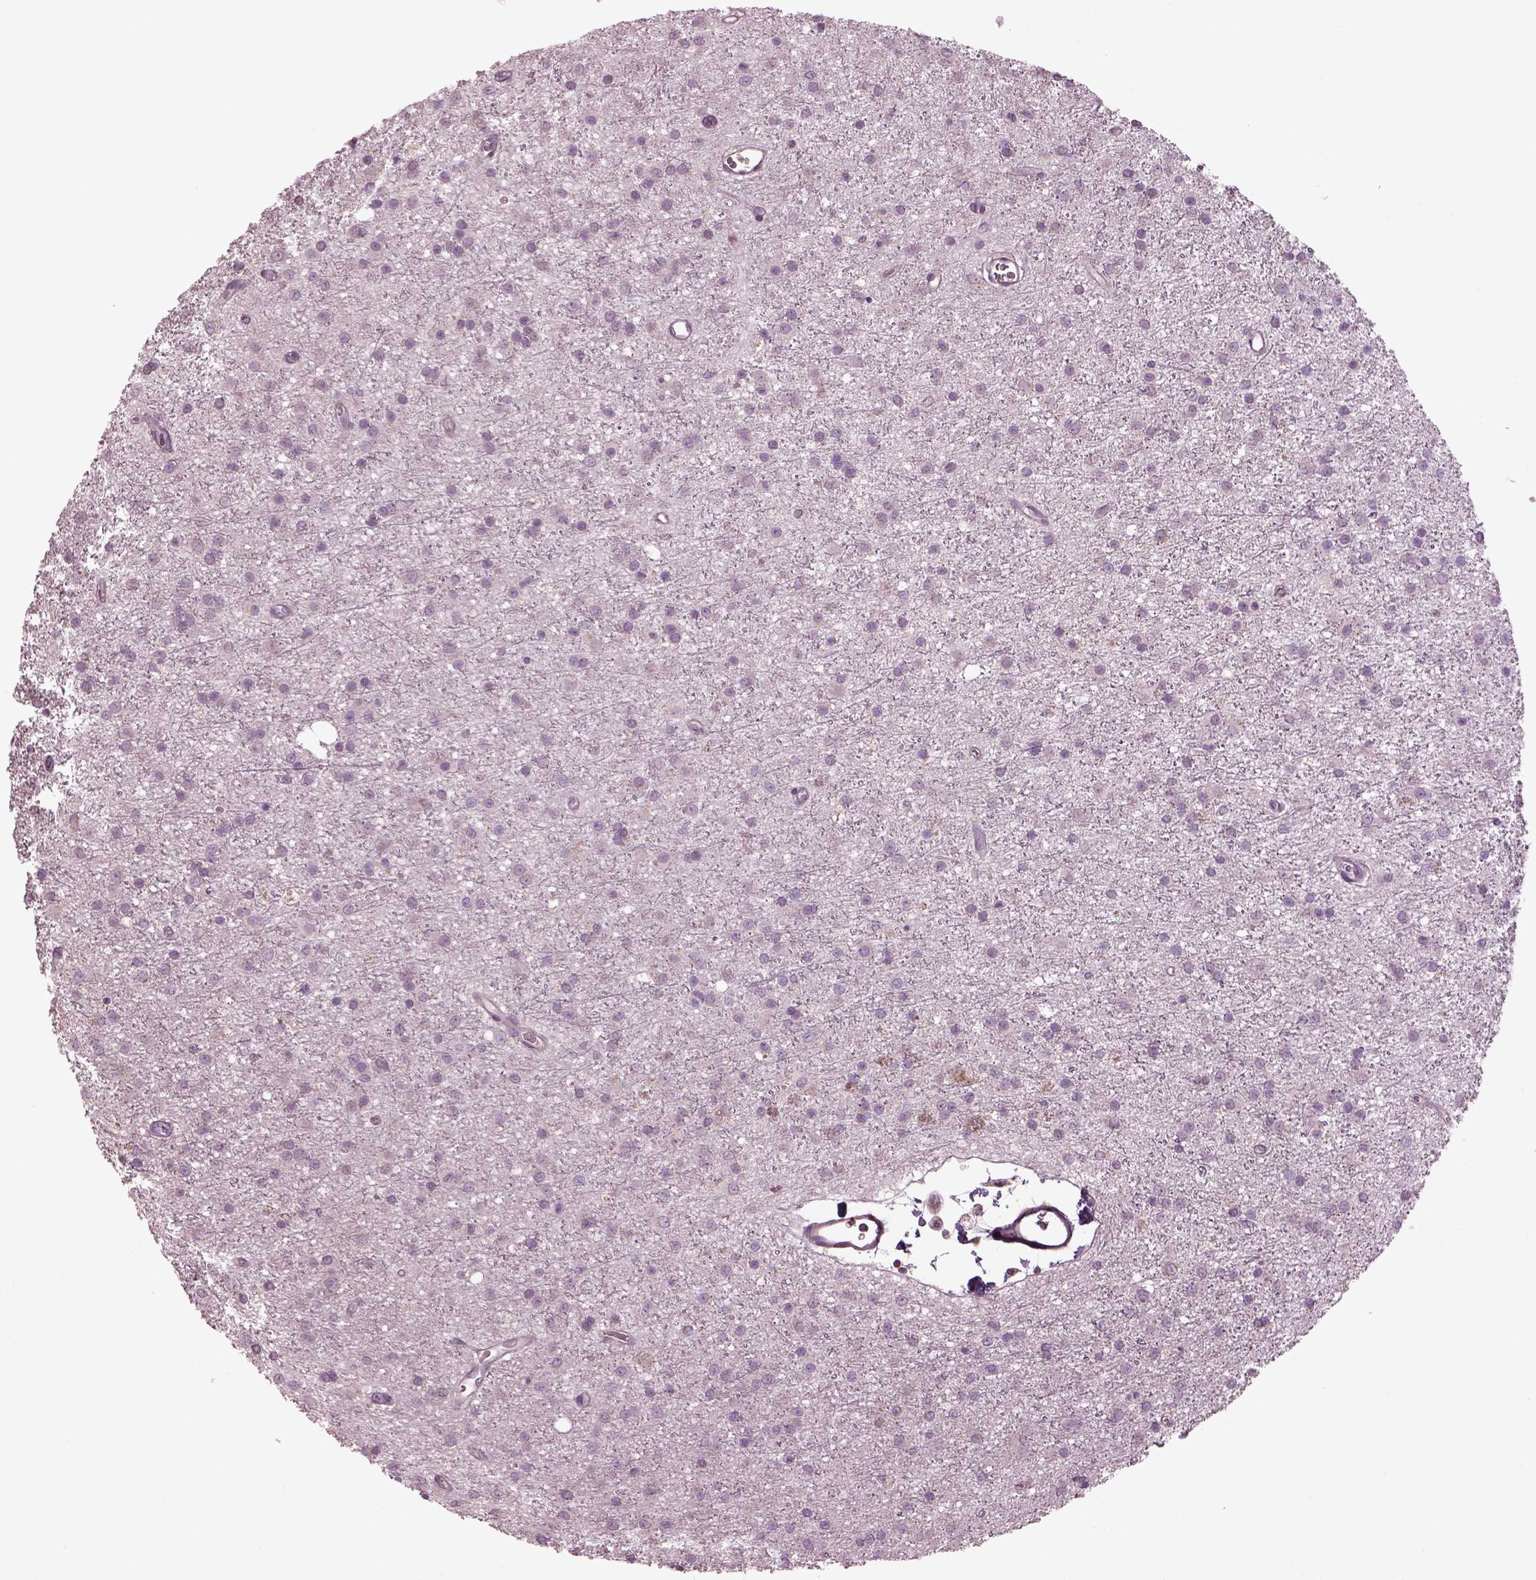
{"staining": {"intensity": "negative", "quantity": "none", "location": "none"}, "tissue": "glioma", "cell_type": "Tumor cells", "image_type": "cancer", "snomed": [{"axis": "morphology", "description": "Glioma, malignant, Low grade"}, {"axis": "topography", "description": "Brain"}], "caption": "Immunohistochemistry photomicrograph of human malignant glioma (low-grade) stained for a protein (brown), which demonstrates no expression in tumor cells. (Immunohistochemistry (ihc), brightfield microscopy, high magnification).", "gene": "SPATA7", "patient": {"sex": "male", "age": 27}}